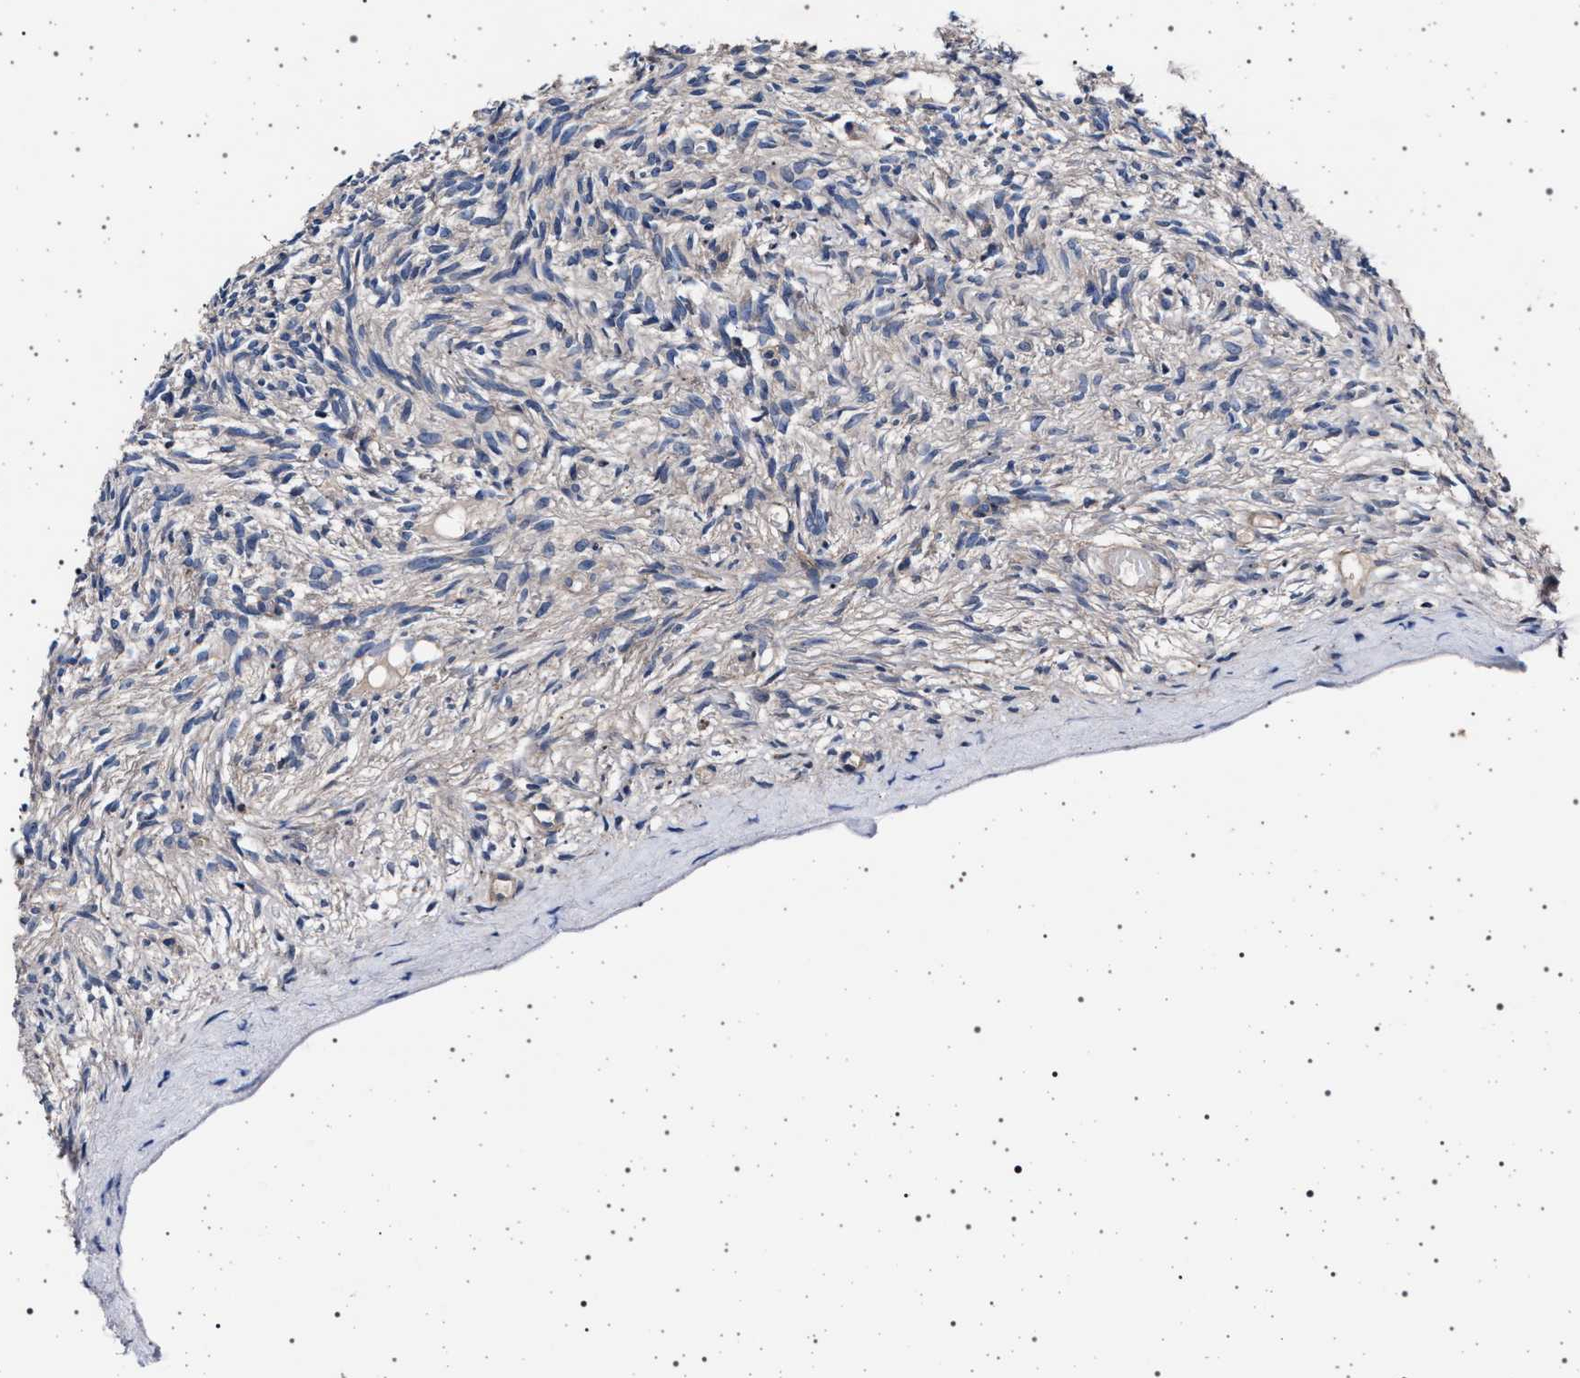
{"staining": {"intensity": "negative", "quantity": "none", "location": "none"}, "tissue": "ovary", "cell_type": "Ovarian stroma cells", "image_type": "normal", "snomed": [{"axis": "morphology", "description": "Normal tissue, NOS"}, {"axis": "topography", "description": "Ovary"}], "caption": "The photomicrograph reveals no significant expression in ovarian stroma cells of ovary.", "gene": "MAP3K2", "patient": {"sex": "female", "age": 33}}